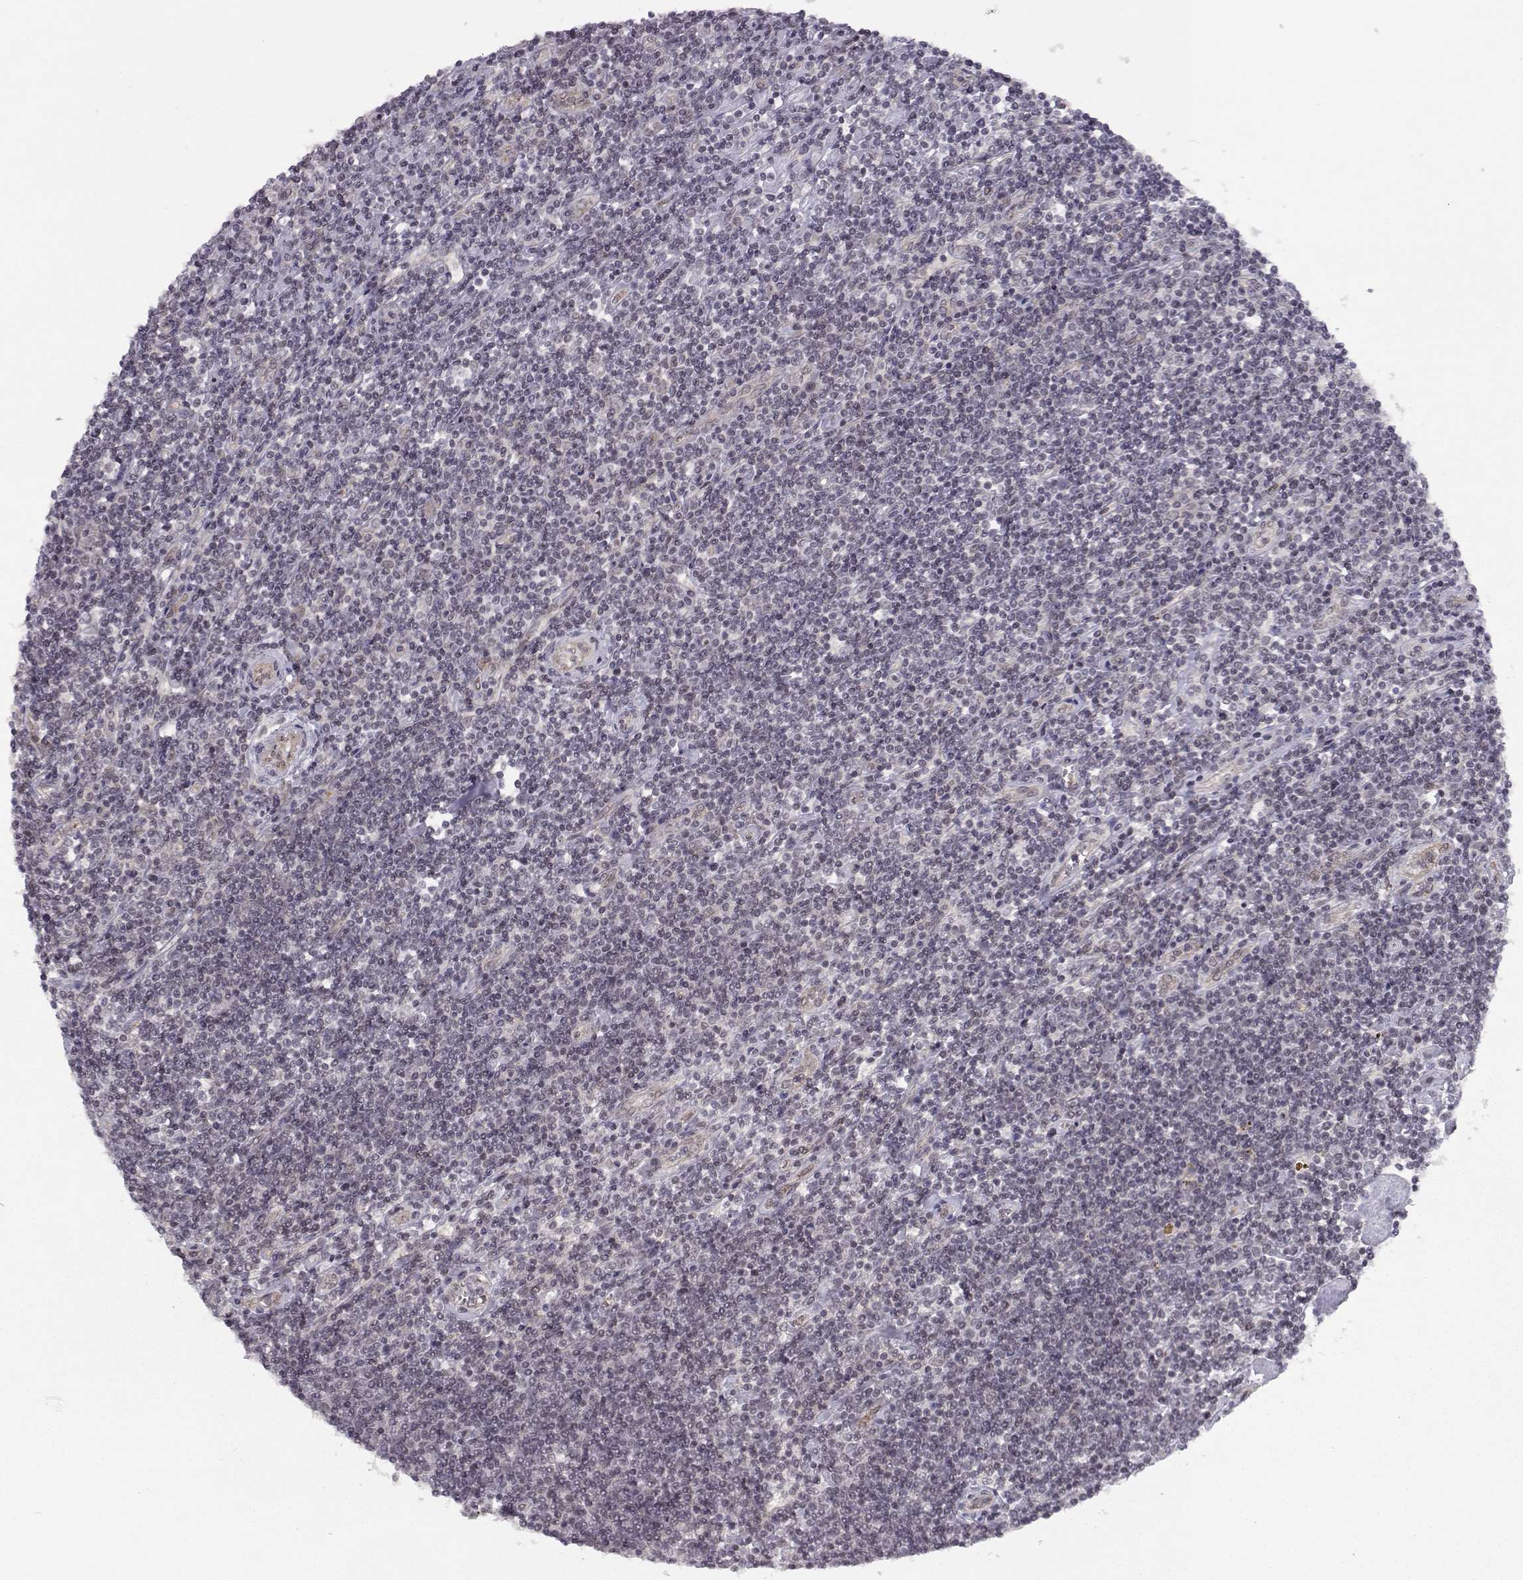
{"staining": {"intensity": "negative", "quantity": "none", "location": "none"}, "tissue": "lymphoma", "cell_type": "Tumor cells", "image_type": "cancer", "snomed": [{"axis": "morphology", "description": "Hodgkin's disease, NOS"}, {"axis": "topography", "description": "Lymph node"}], "caption": "High magnification brightfield microscopy of Hodgkin's disease stained with DAB (3,3'-diaminobenzidine) (brown) and counterstained with hematoxylin (blue): tumor cells show no significant staining.", "gene": "KIF13B", "patient": {"sex": "male", "age": 40}}